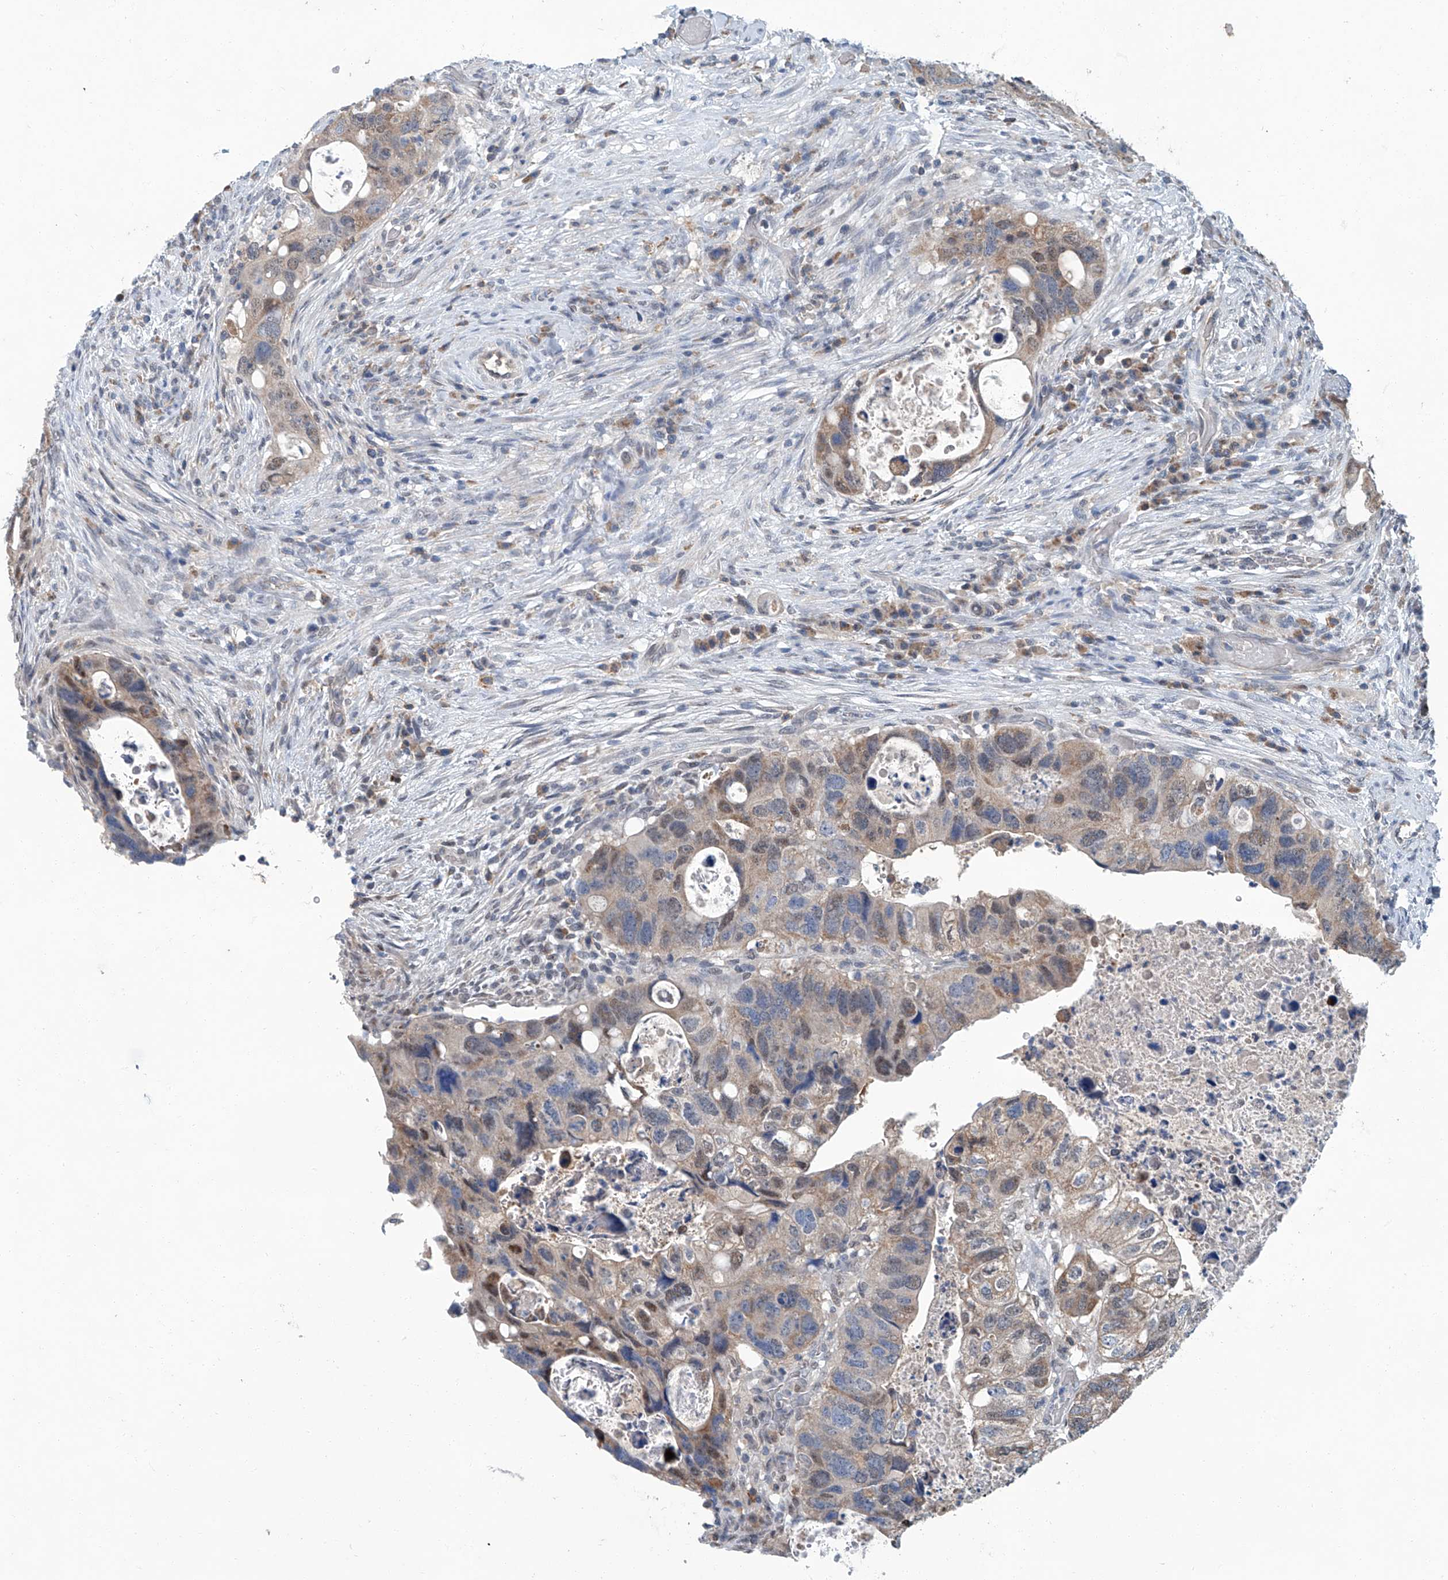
{"staining": {"intensity": "weak", "quantity": "25%-75%", "location": "cytoplasmic/membranous"}, "tissue": "colorectal cancer", "cell_type": "Tumor cells", "image_type": "cancer", "snomed": [{"axis": "morphology", "description": "Adenocarcinoma, NOS"}, {"axis": "topography", "description": "Rectum"}], "caption": "An image of human colorectal cancer (adenocarcinoma) stained for a protein exhibits weak cytoplasmic/membranous brown staining in tumor cells.", "gene": "CLK1", "patient": {"sex": "male", "age": 59}}